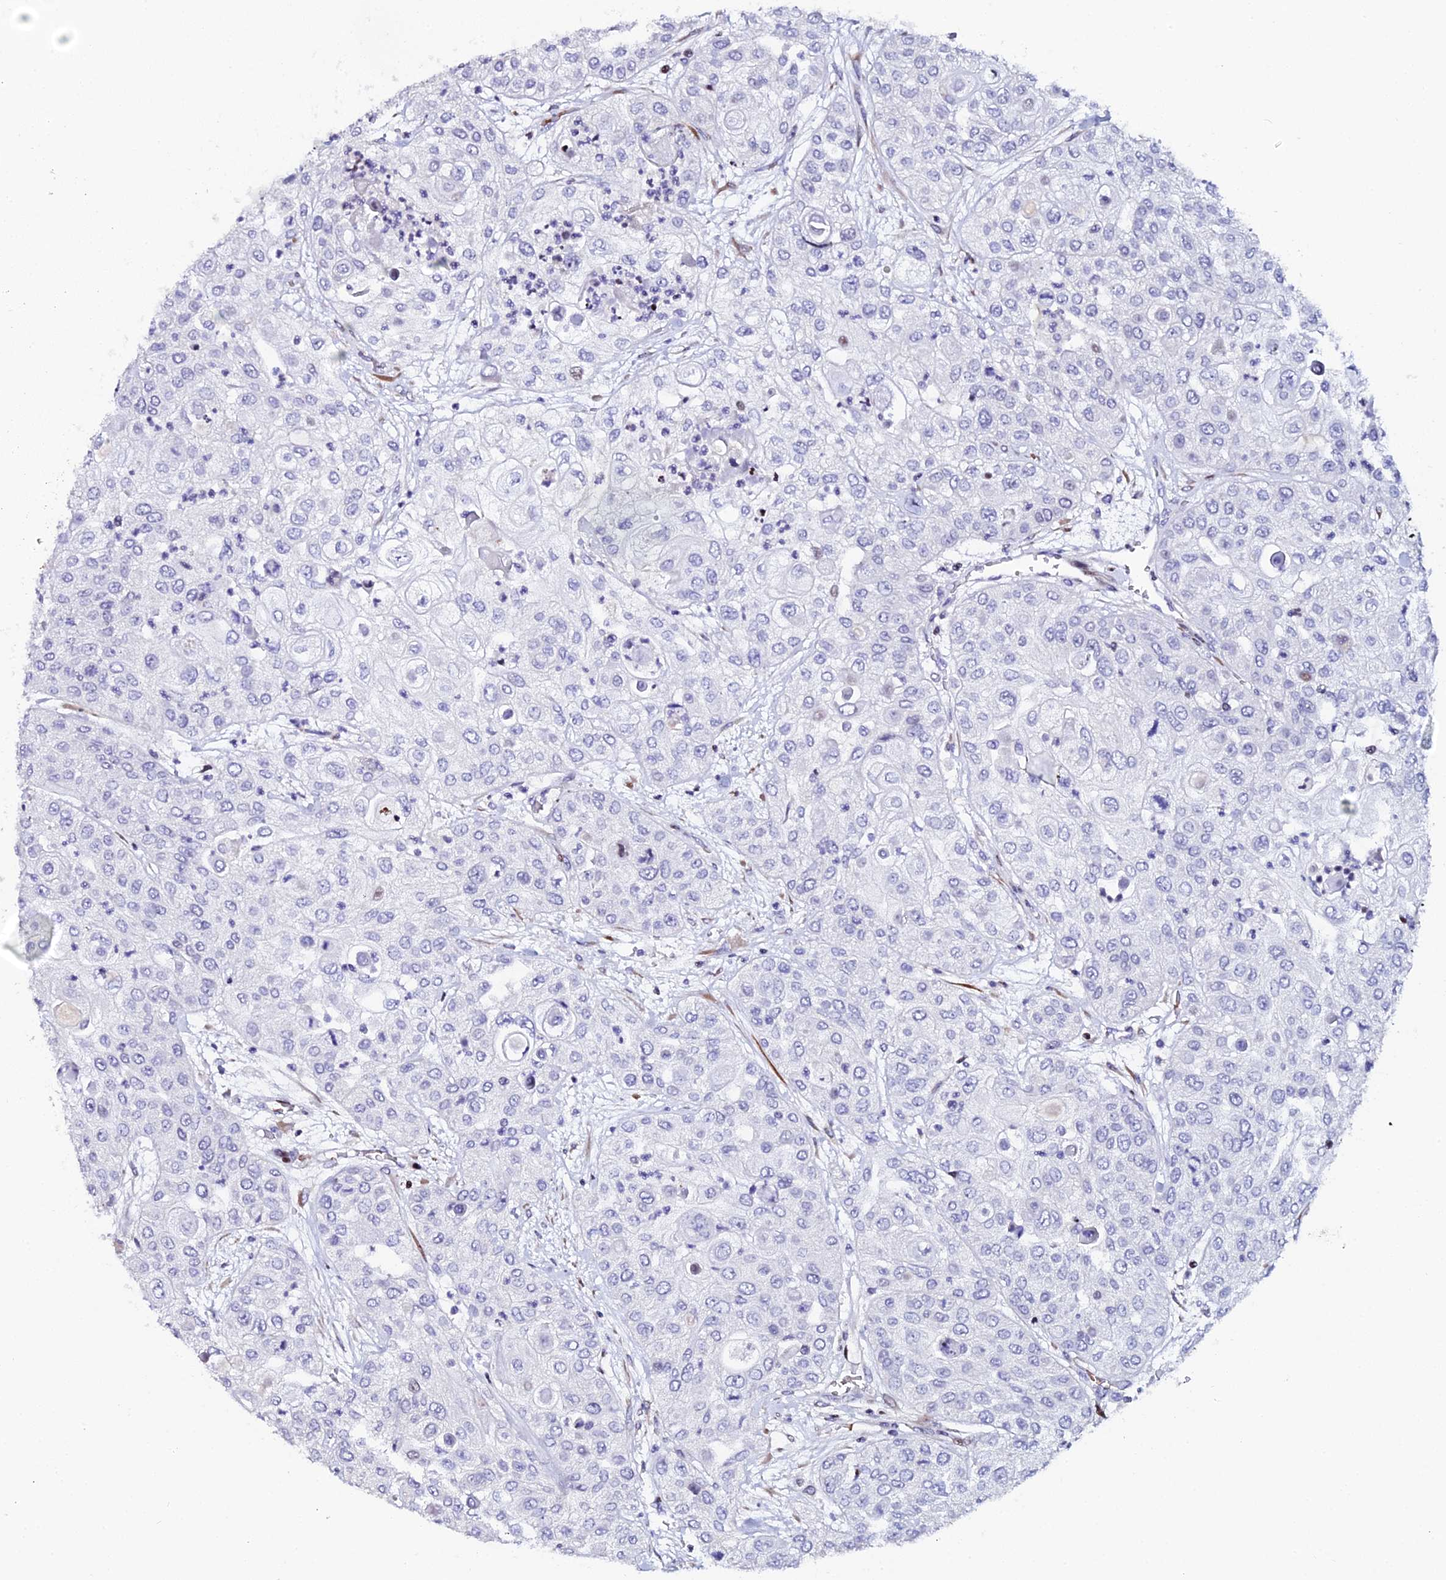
{"staining": {"intensity": "negative", "quantity": "none", "location": "none"}, "tissue": "urothelial cancer", "cell_type": "Tumor cells", "image_type": "cancer", "snomed": [{"axis": "morphology", "description": "Urothelial carcinoma, High grade"}, {"axis": "topography", "description": "Urinary bladder"}], "caption": "Protein analysis of urothelial cancer exhibits no significant staining in tumor cells.", "gene": "MYNN", "patient": {"sex": "female", "age": 79}}